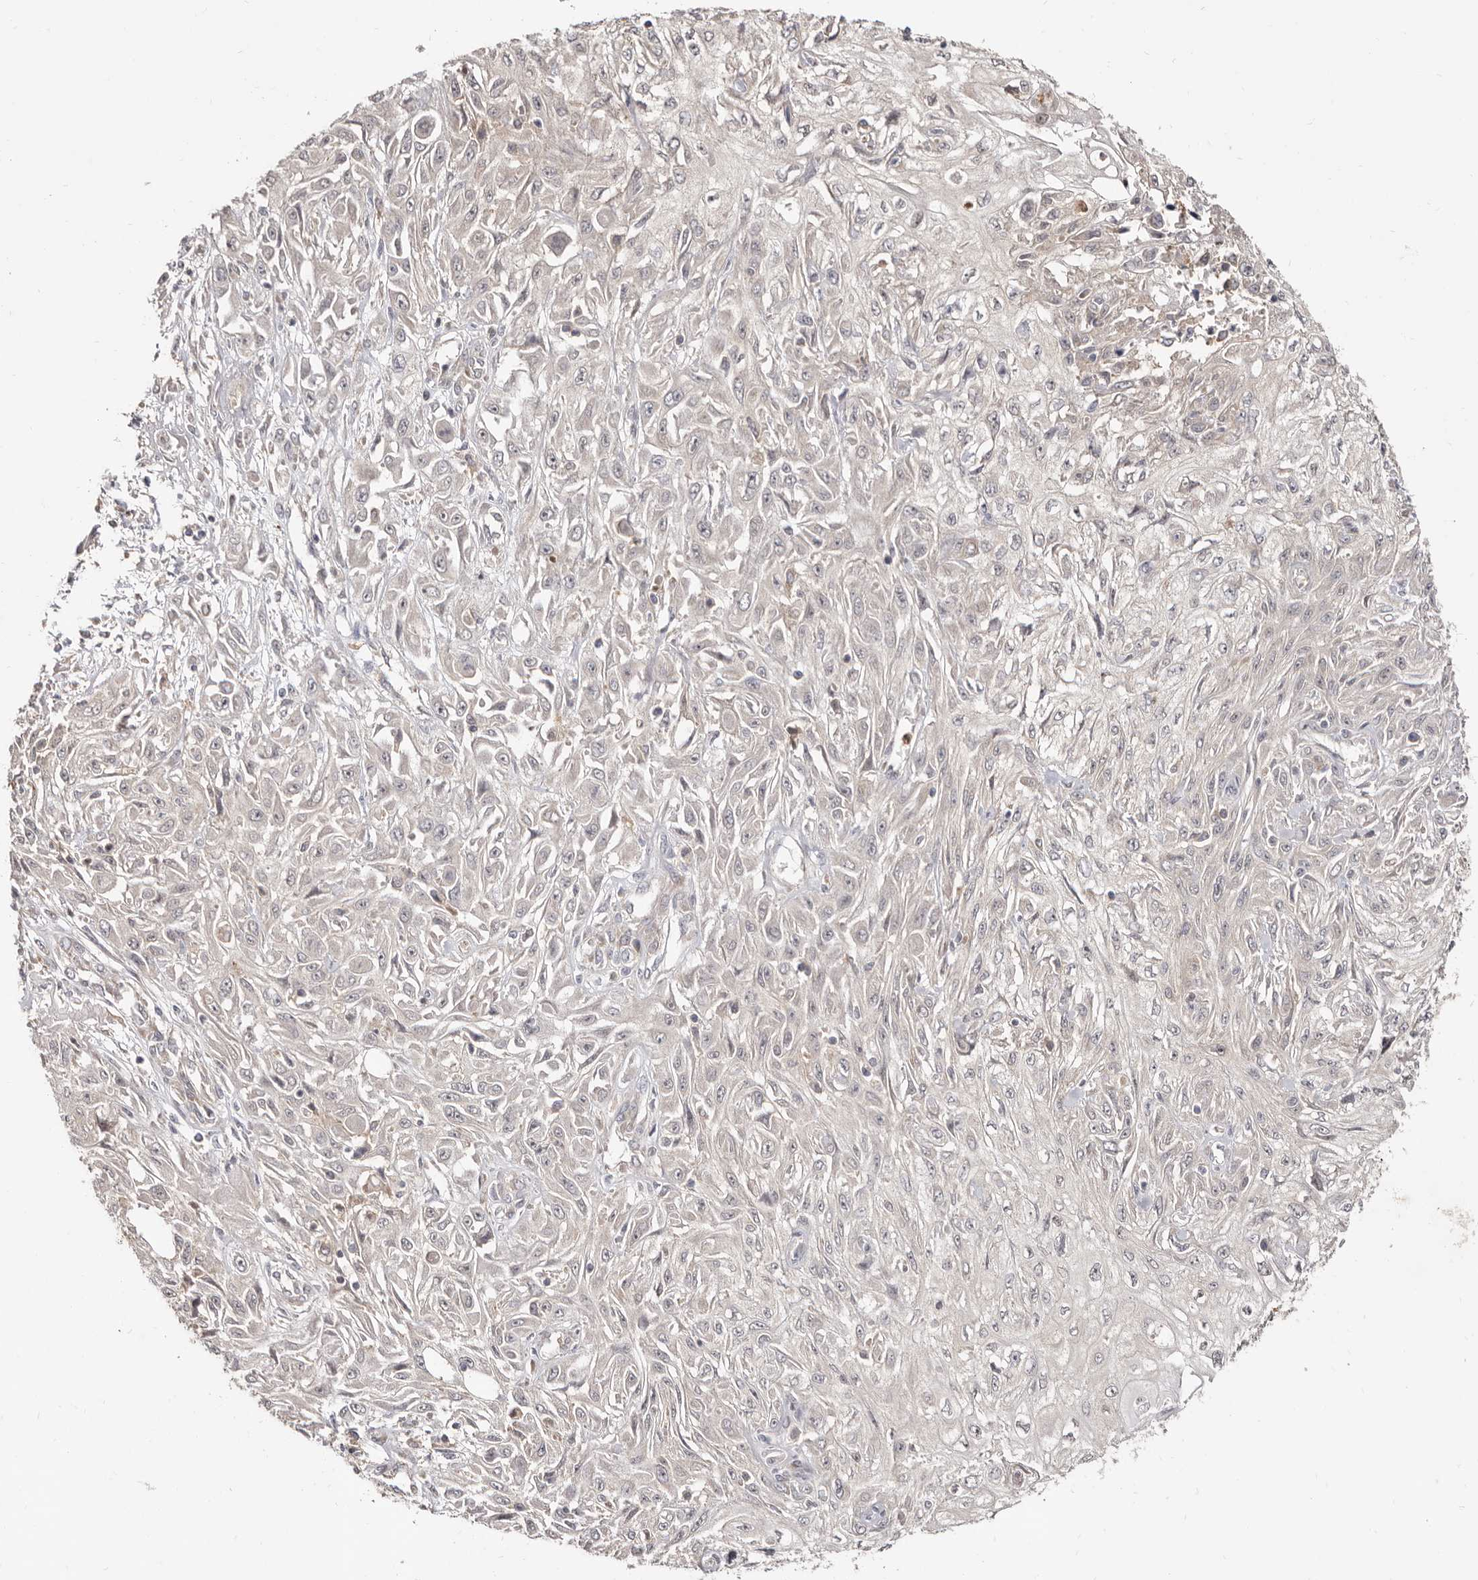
{"staining": {"intensity": "negative", "quantity": "none", "location": "none"}, "tissue": "skin cancer", "cell_type": "Tumor cells", "image_type": "cancer", "snomed": [{"axis": "morphology", "description": "Squamous cell carcinoma, NOS"}, {"axis": "morphology", "description": "Squamous cell carcinoma, metastatic, NOS"}, {"axis": "topography", "description": "Skin"}, {"axis": "topography", "description": "Lymph node"}], "caption": "Tumor cells show no significant protein expression in skin cancer. Nuclei are stained in blue.", "gene": "TC2N", "patient": {"sex": "male", "age": 75}}